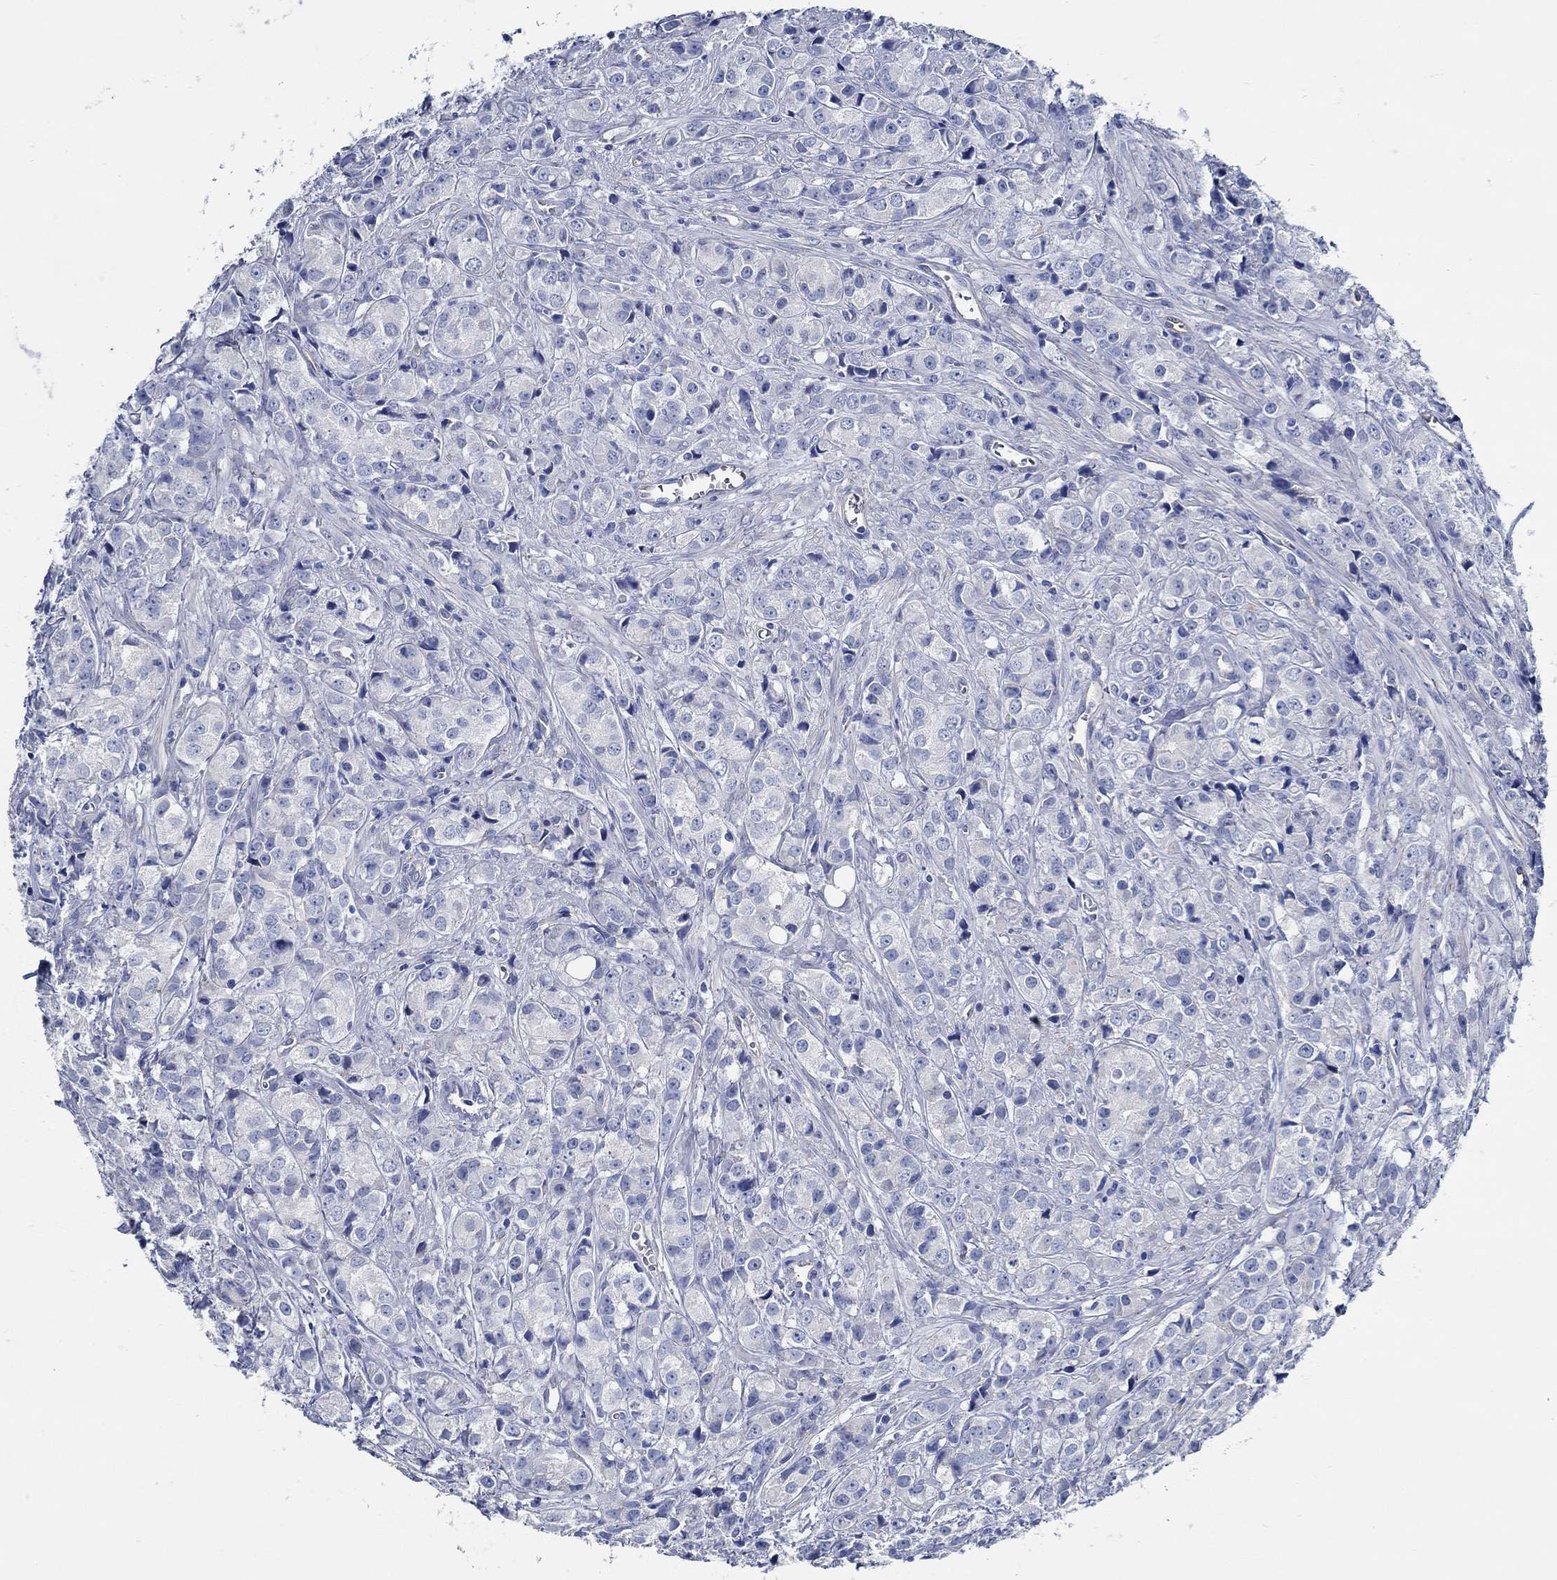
{"staining": {"intensity": "negative", "quantity": "none", "location": "none"}, "tissue": "prostate cancer", "cell_type": "Tumor cells", "image_type": "cancer", "snomed": [{"axis": "morphology", "description": "Adenocarcinoma, Medium grade"}, {"axis": "topography", "description": "Prostate"}], "caption": "Immunohistochemistry image of neoplastic tissue: prostate cancer stained with DAB displays no significant protein expression in tumor cells.", "gene": "HECW2", "patient": {"sex": "male", "age": 74}}